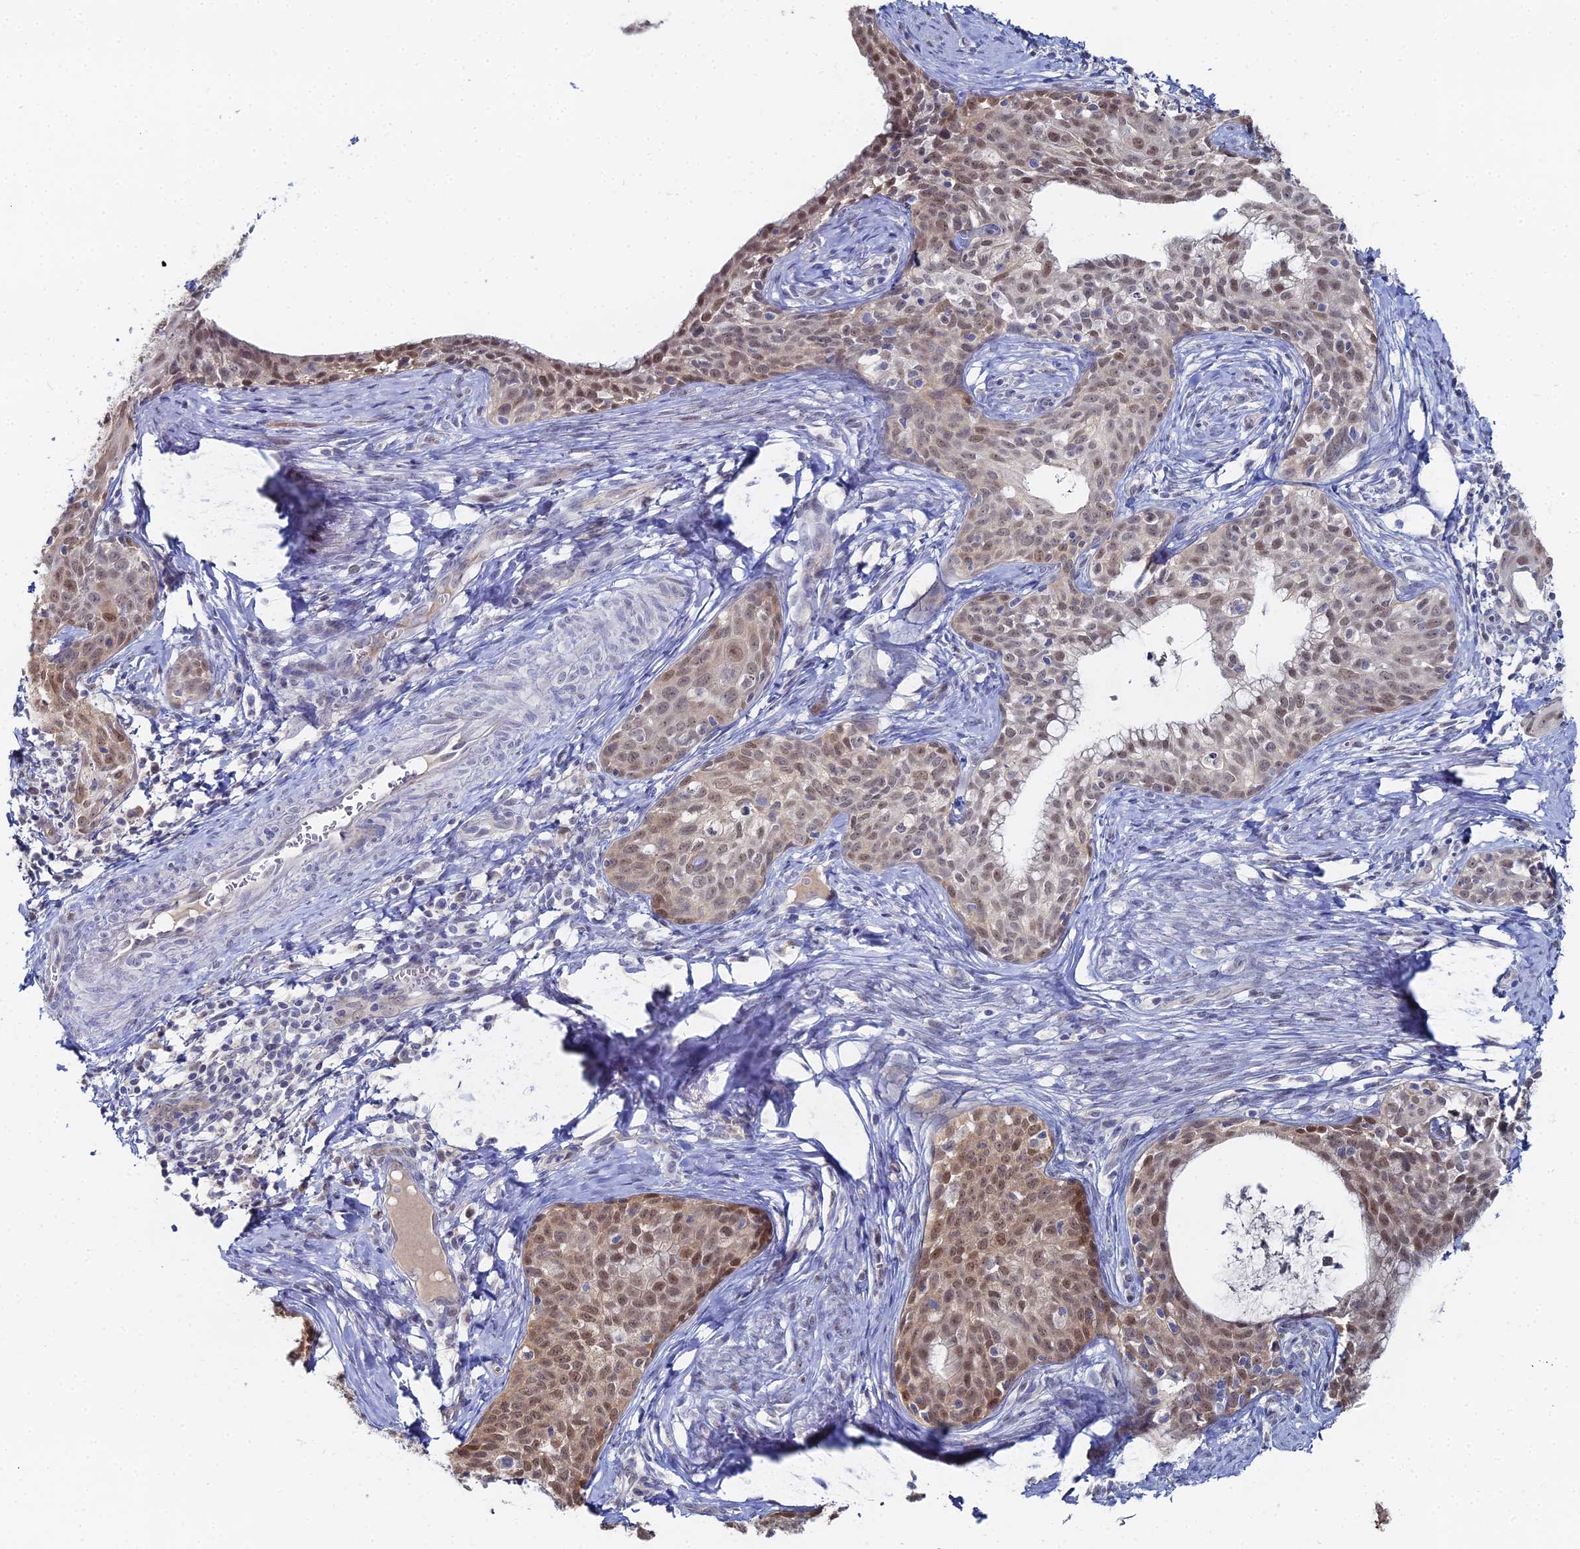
{"staining": {"intensity": "moderate", "quantity": ">75%", "location": "nuclear"}, "tissue": "cervical cancer", "cell_type": "Tumor cells", "image_type": "cancer", "snomed": [{"axis": "morphology", "description": "Squamous cell carcinoma, NOS"}, {"axis": "topography", "description": "Cervix"}], "caption": "Protein positivity by immunohistochemistry (IHC) shows moderate nuclear expression in about >75% of tumor cells in squamous cell carcinoma (cervical).", "gene": "THAP4", "patient": {"sex": "female", "age": 52}}